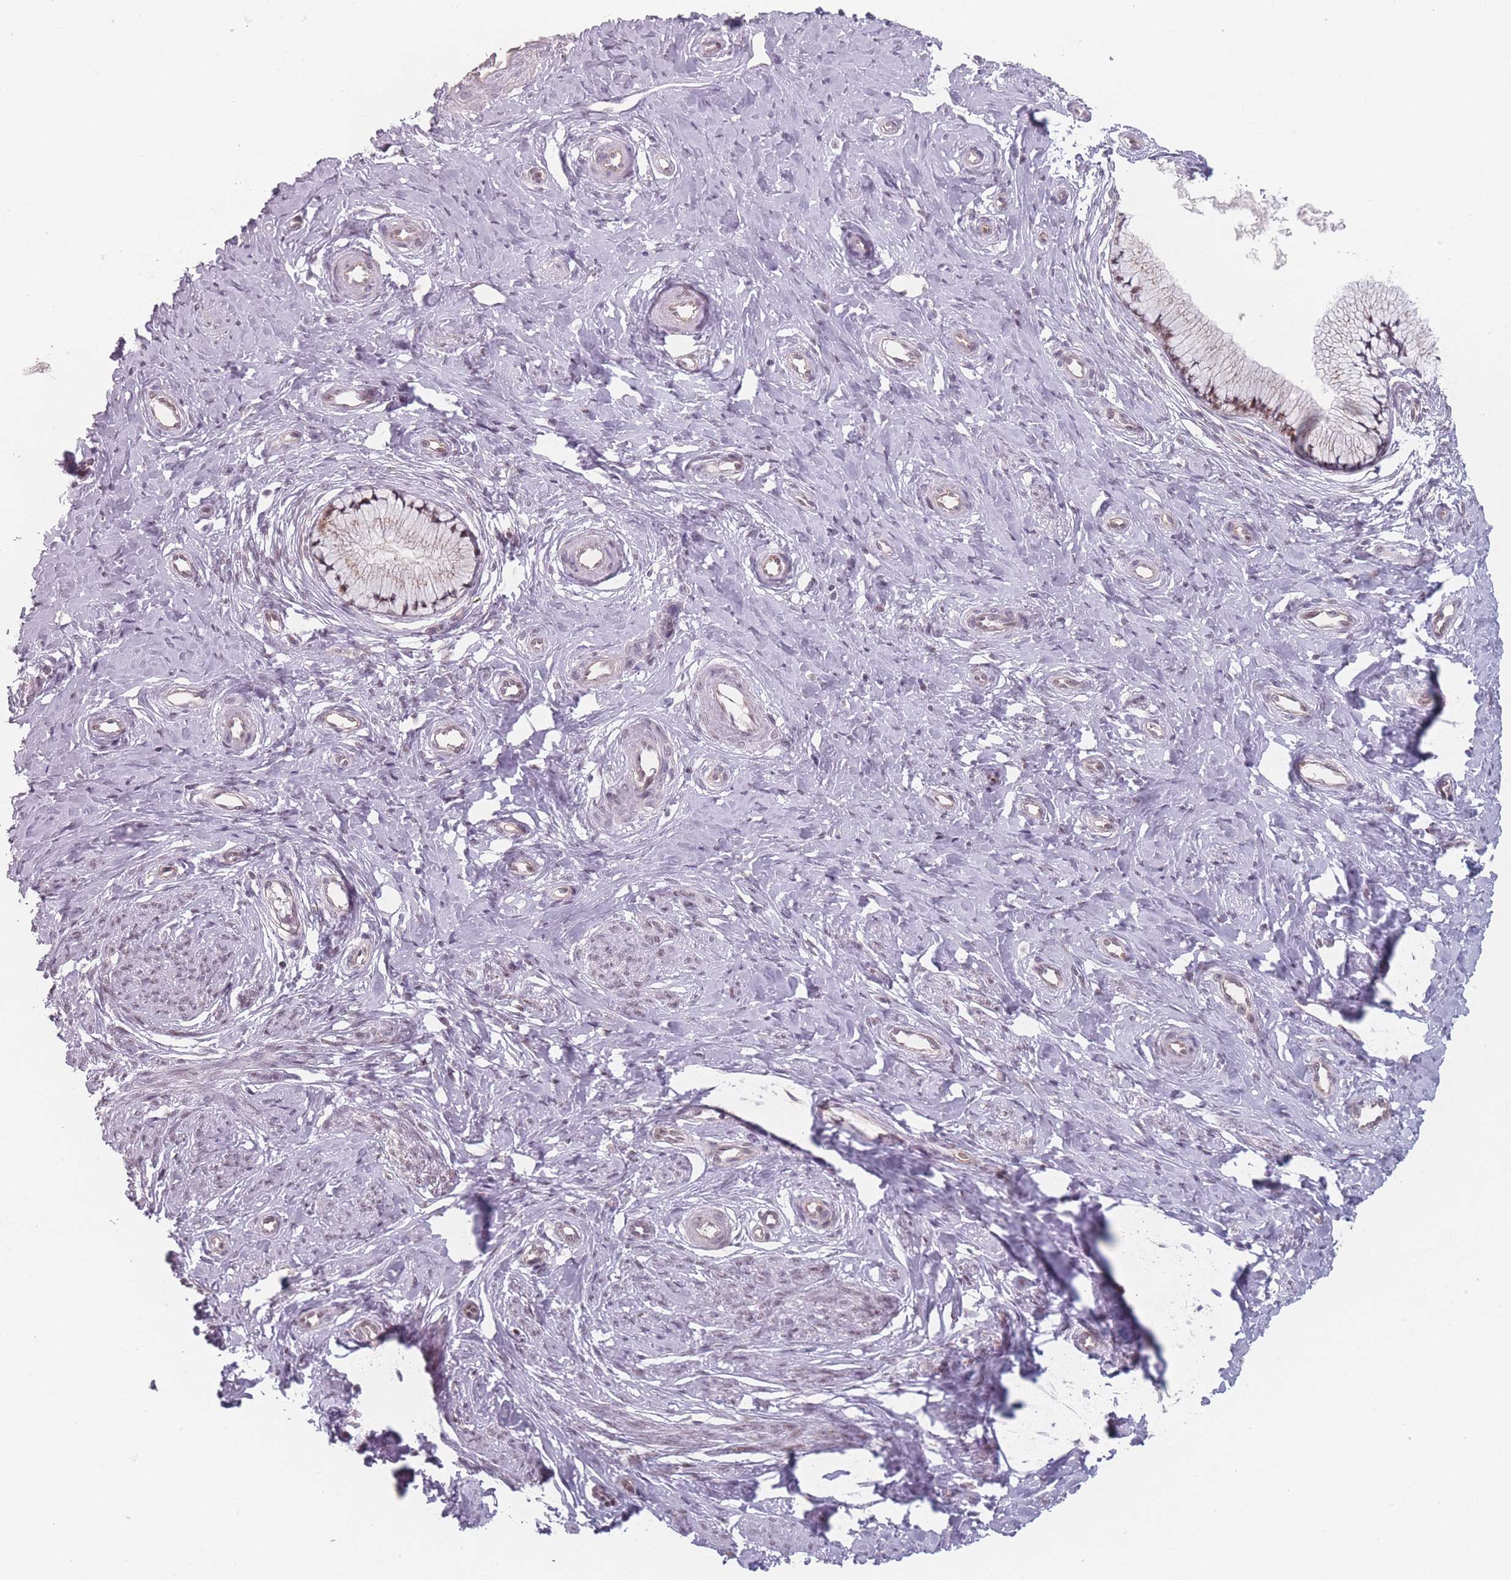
{"staining": {"intensity": "moderate", "quantity": ">75%", "location": "nuclear"}, "tissue": "cervix", "cell_type": "Glandular cells", "image_type": "normal", "snomed": [{"axis": "morphology", "description": "Normal tissue, NOS"}, {"axis": "topography", "description": "Cervix"}], "caption": "Immunohistochemical staining of benign cervix shows moderate nuclear protein staining in about >75% of glandular cells. The staining is performed using DAB (3,3'-diaminobenzidine) brown chromogen to label protein expression. The nuclei are counter-stained blue using hematoxylin.", "gene": "ZC3H14", "patient": {"sex": "female", "age": 36}}